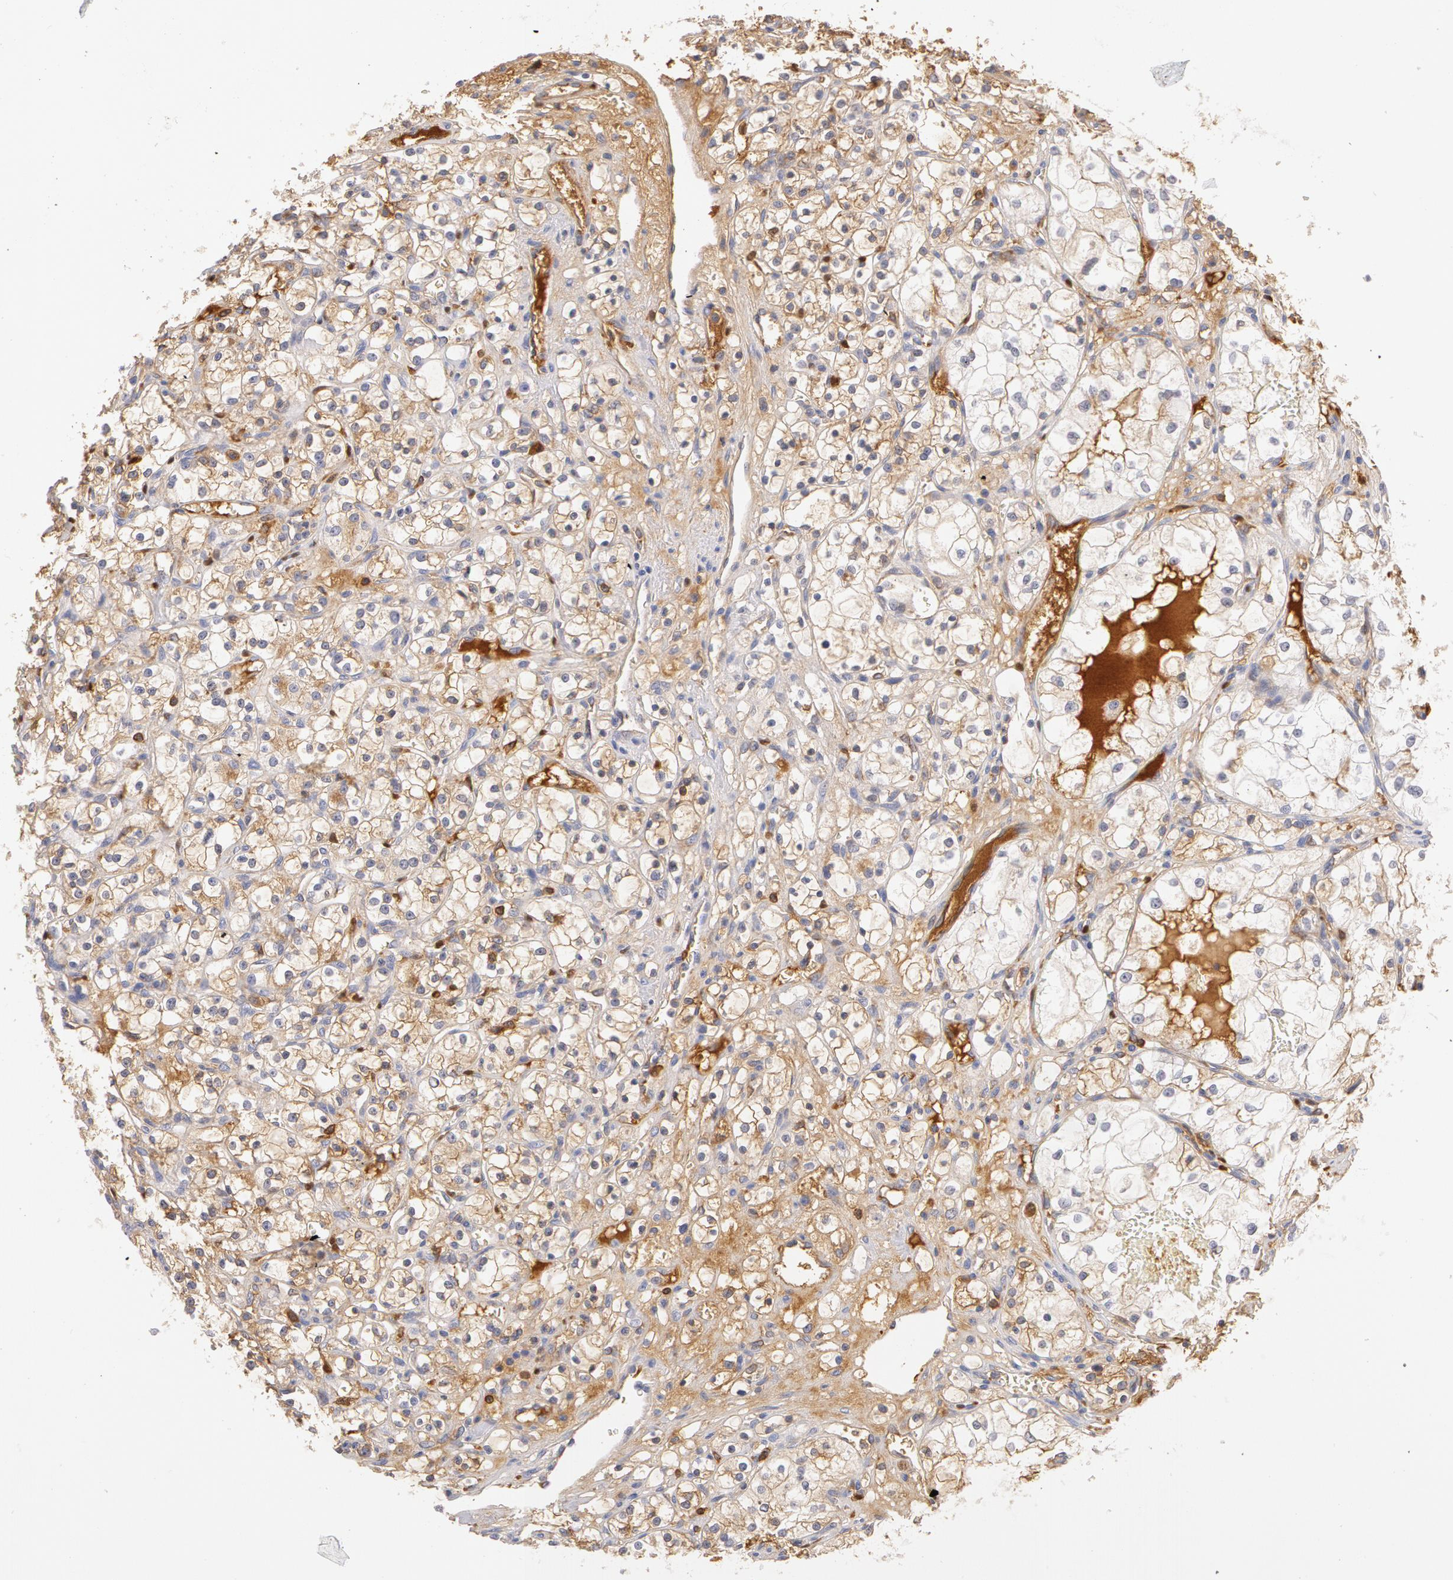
{"staining": {"intensity": "weak", "quantity": "25%-75%", "location": "cytoplasmic/membranous"}, "tissue": "renal cancer", "cell_type": "Tumor cells", "image_type": "cancer", "snomed": [{"axis": "morphology", "description": "Adenocarcinoma, NOS"}, {"axis": "topography", "description": "Kidney"}], "caption": "An image of renal cancer stained for a protein exhibits weak cytoplasmic/membranous brown staining in tumor cells.", "gene": "GC", "patient": {"sex": "male", "age": 61}}